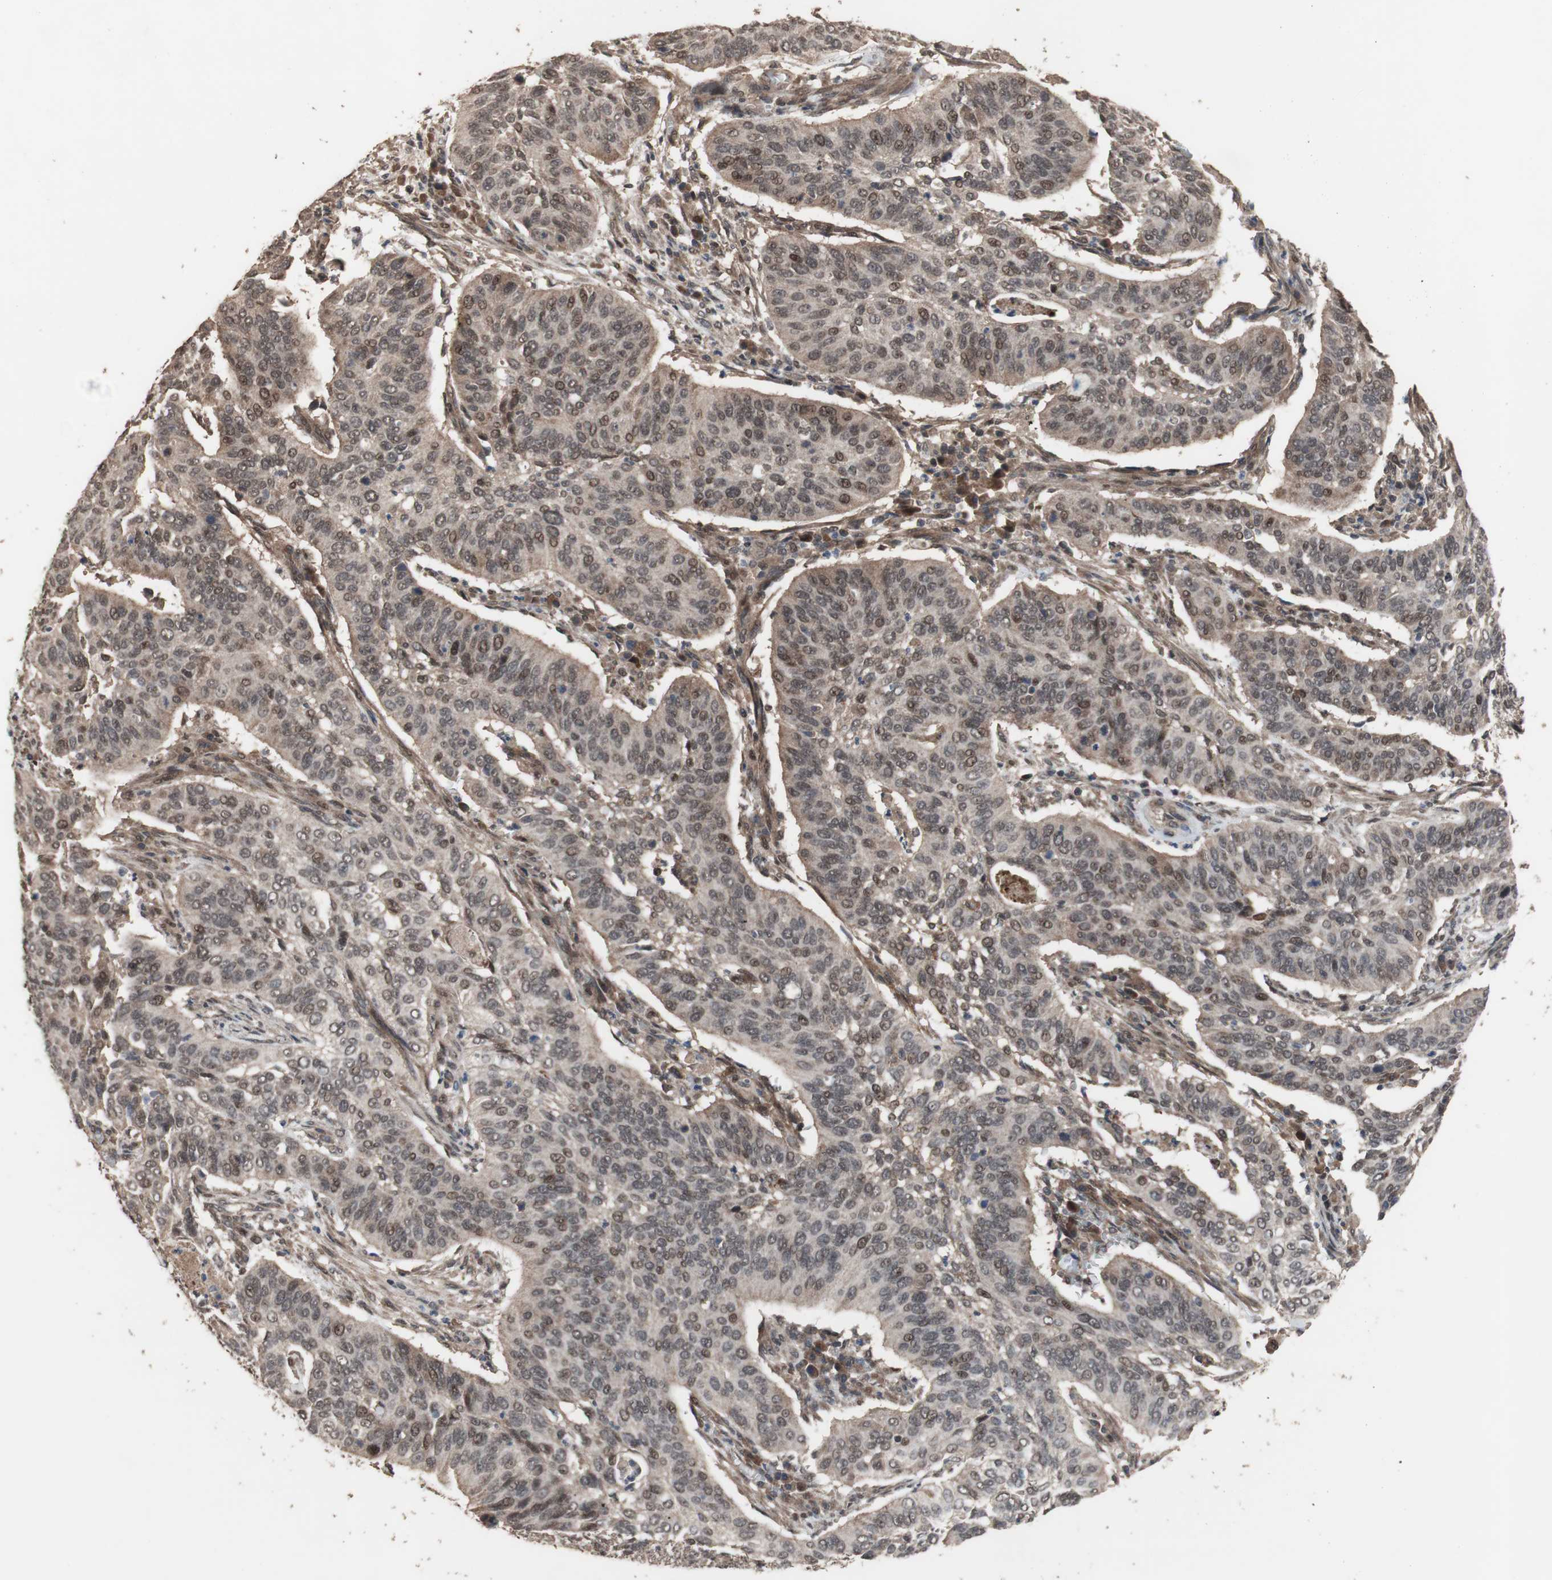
{"staining": {"intensity": "moderate", "quantity": ">75%", "location": "cytoplasmic/membranous,nuclear"}, "tissue": "cervical cancer", "cell_type": "Tumor cells", "image_type": "cancer", "snomed": [{"axis": "morphology", "description": "Squamous cell carcinoma, NOS"}, {"axis": "topography", "description": "Cervix"}], "caption": "The immunohistochemical stain labels moderate cytoplasmic/membranous and nuclear positivity in tumor cells of cervical cancer (squamous cell carcinoma) tissue.", "gene": "KANSL1", "patient": {"sex": "female", "age": 39}}